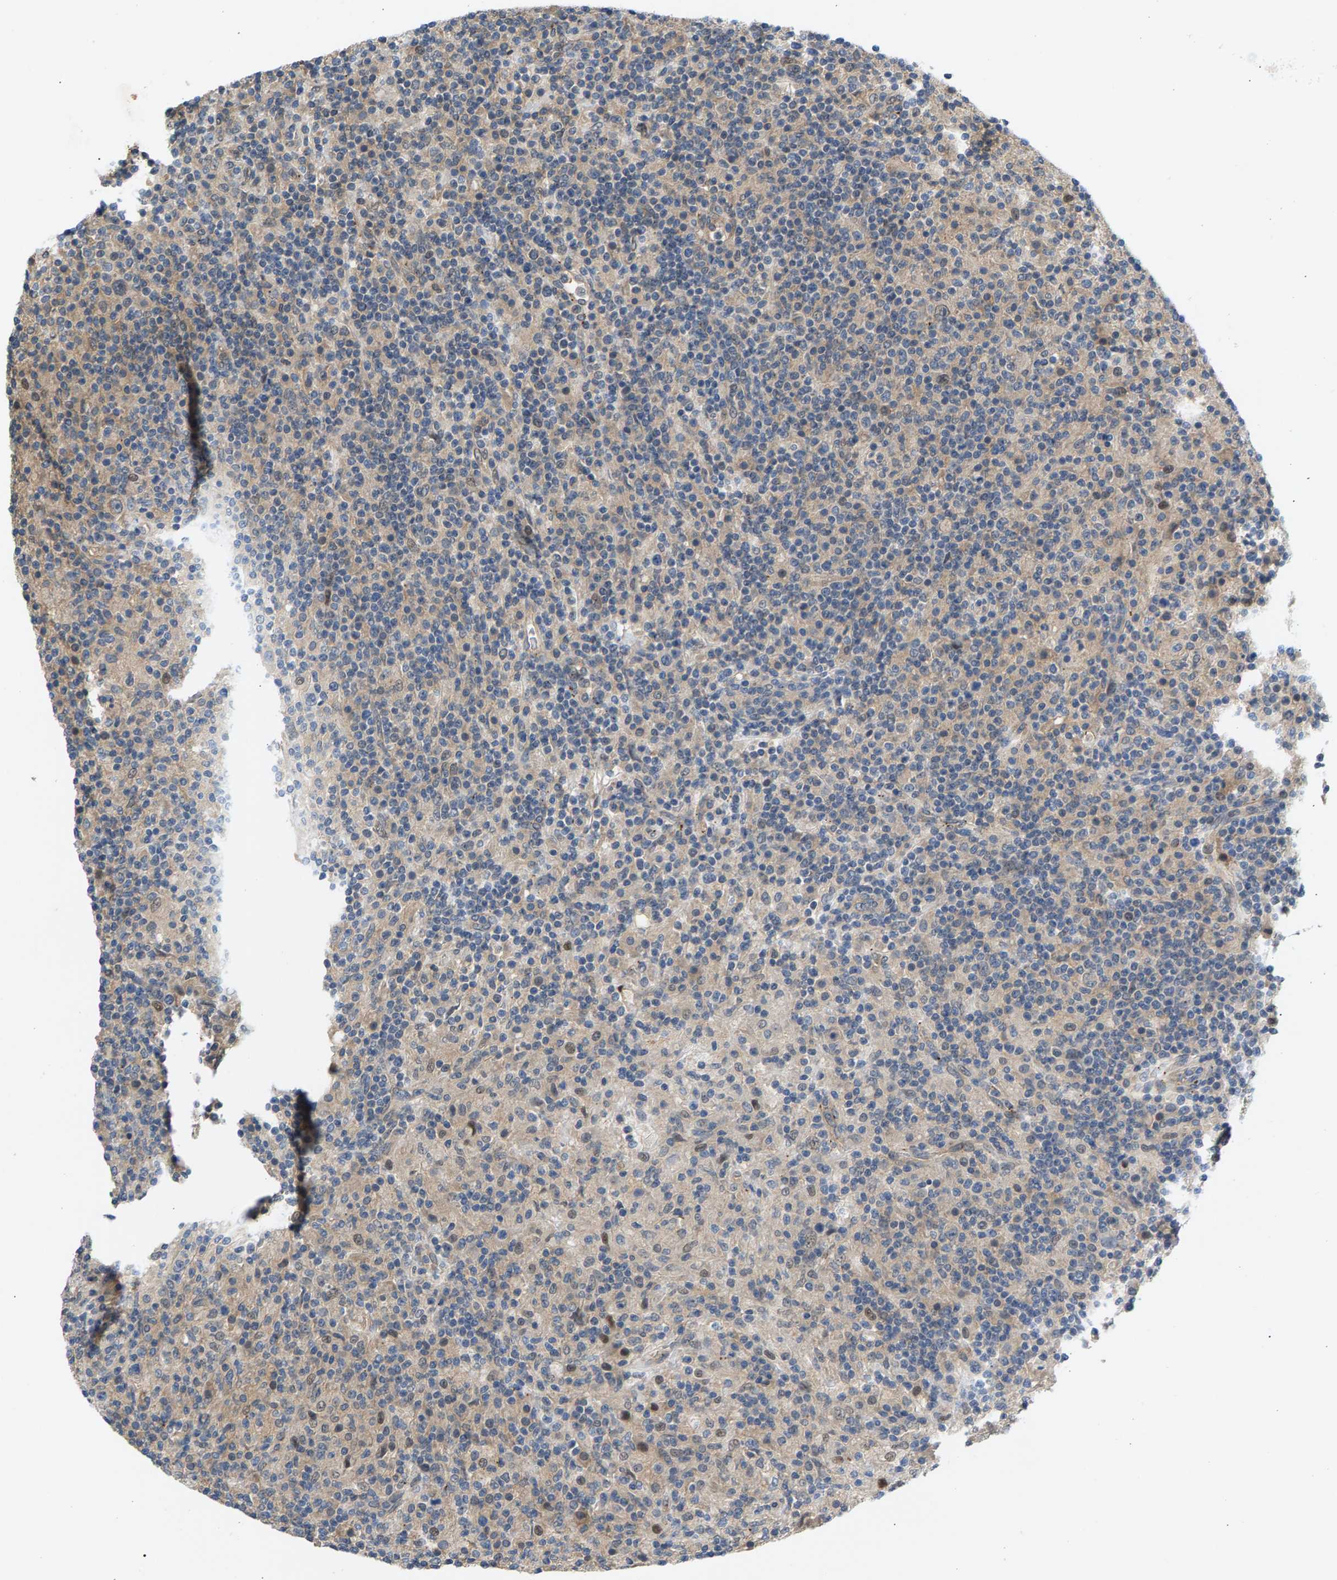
{"staining": {"intensity": "weak", "quantity": "<25%", "location": "cytoplasmic/membranous"}, "tissue": "lymphoma", "cell_type": "Tumor cells", "image_type": "cancer", "snomed": [{"axis": "morphology", "description": "Hodgkin's disease, NOS"}, {"axis": "topography", "description": "Lymph node"}], "caption": "This is a photomicrograph of IHC staining of Hodgkin's disease, which shows no staining in tumor cells.", "gene": "KRTAP27-1", "patient": {"sex": "male", "age": 70}}